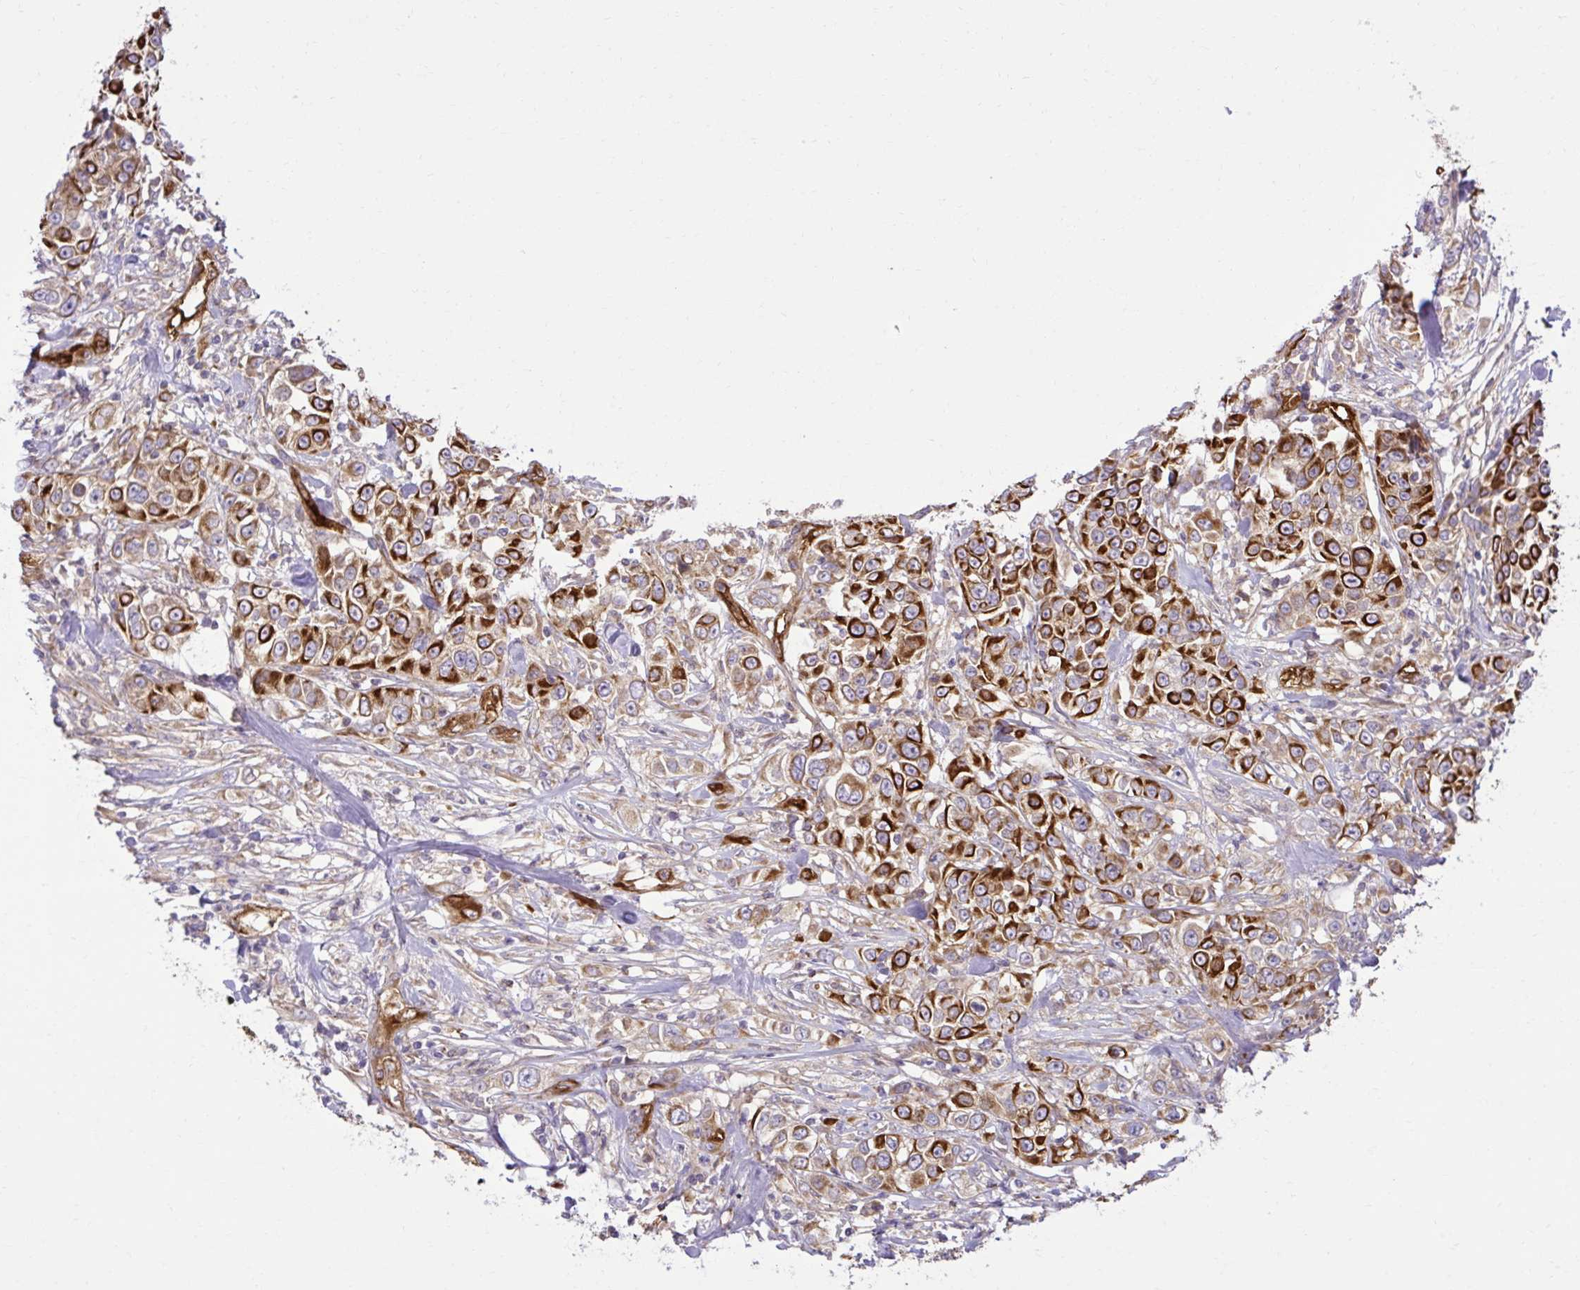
{"staining": {"intensity": "strong", "quantity": ">75%", "location": "cytoplasmic/membranous"}, "tissue": "urothelial cancer", "cell_type": "Tumor cells", "image_type": "cancer", "snomed": [{"axis": "morphology", "description": "Urothelial carcinoma, High grade"}, {"axis": "topography", "description": "Urinary bladder"}], "caption": "A photomicrograph of human urothelial cancer stained for a protein displays strong cytoplasmic/membranous brown staining in tumor cells. The protein is shown in brown color, while the nuclei are stained blue.", "gene": "LIMS1", "patient": {"sex": "female", "age": 80}}